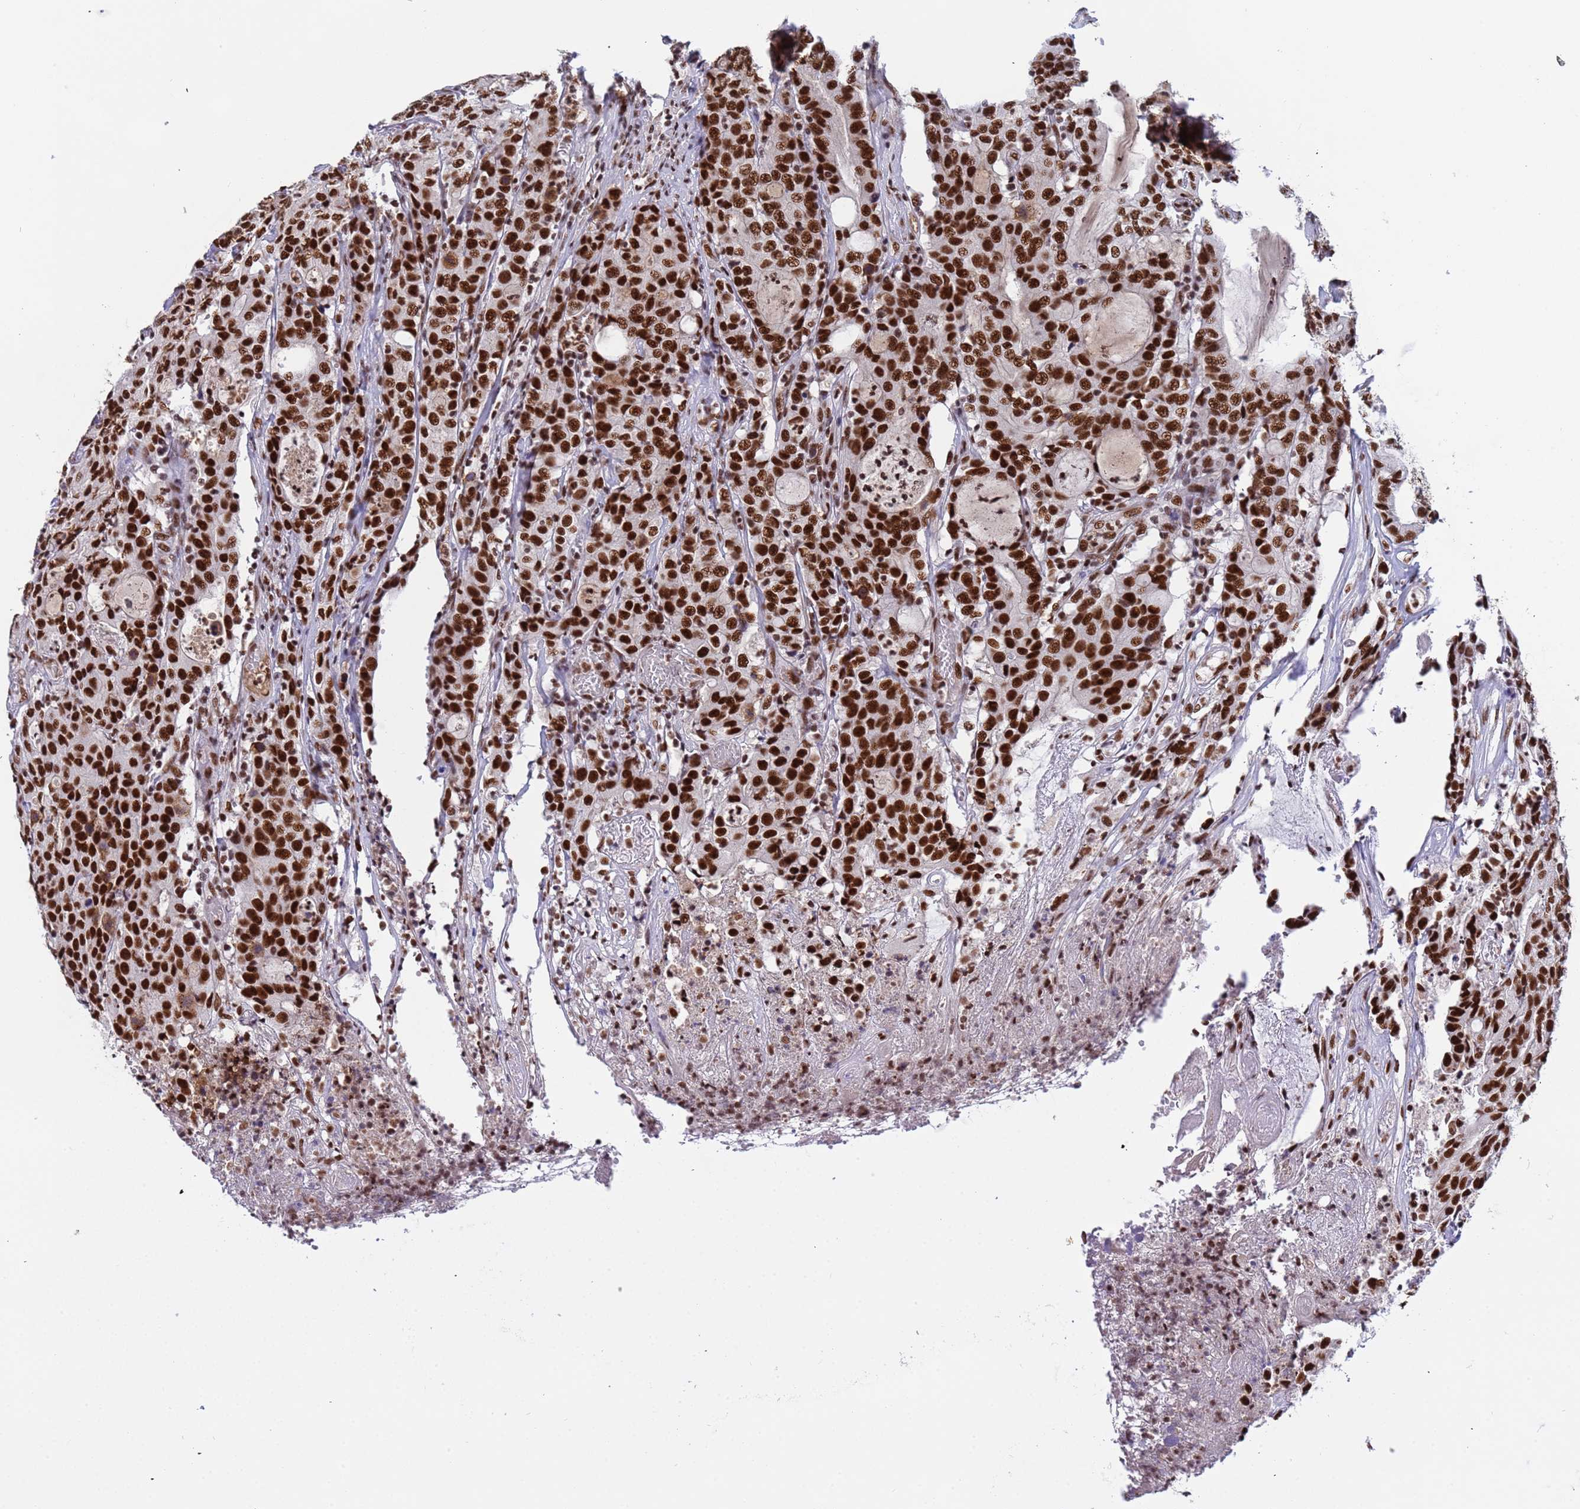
{"staining": {"intensity": "strong", "quantity": ">75%", "location": "nuclear"}, "tissue": "colorectal cancer", "cell_type": "Tumor cells", "image_type": "cancer", "snomed": [{"axis": "morphology", "description": "Adenocarcinoma, NOS"}, {"axis": "topography", "description": "Colon"}], "caption": "Immunohistochemical staining of colorectal adenocarcinoma displays strong nuclear protein staining in approximately >75% of tumor cells.", "gene": "SRRT", "patient": {"sex": "male", "age": 83}}